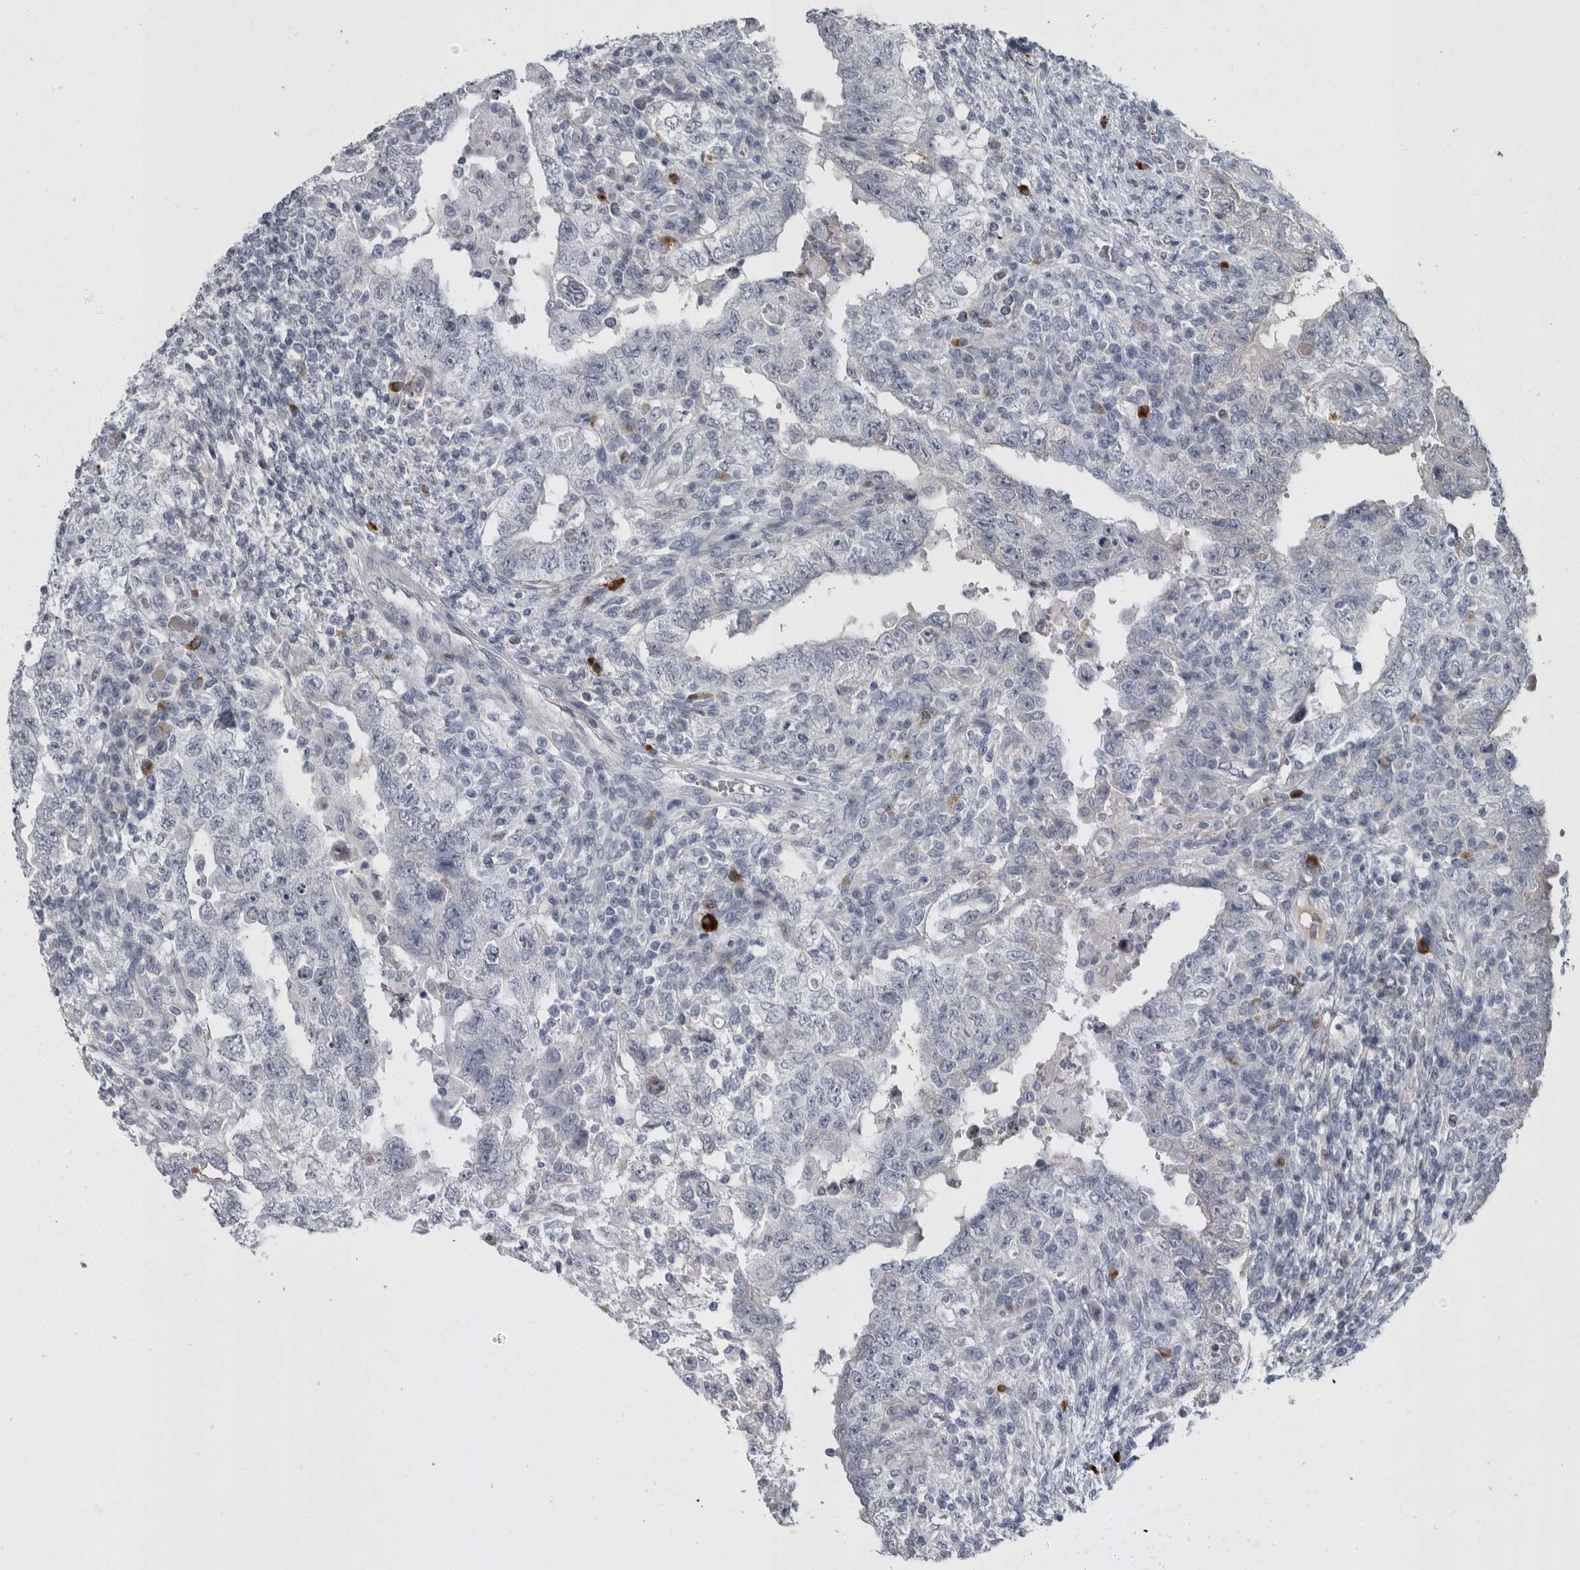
{"staining": {"intensity": "negative", "quantity": "none", "location": "none"}, "tissue": "testis cancer", "cell_type": "Tumor cells", "image_type": "cancer", "snomed": [{"axis": "morphology", "description": "Carcinoma, Embryonal, NOS"}, {"axis": "topography", "description": "Testis"}], "caption": "An IHC photomicrograph of embryonal carcinoma (testis) is shown. There is no staining in tumor cells of embryonal carcinoma (testis). Brightfield microscopy of immunohistochemistry stained with DAB (3,3'-diaminobenzidine) (brown) and hematoxylin (blue), captured at high magnification.", "gene": "SLC25A39", "patient": {"sex": "male", "age": 26}}